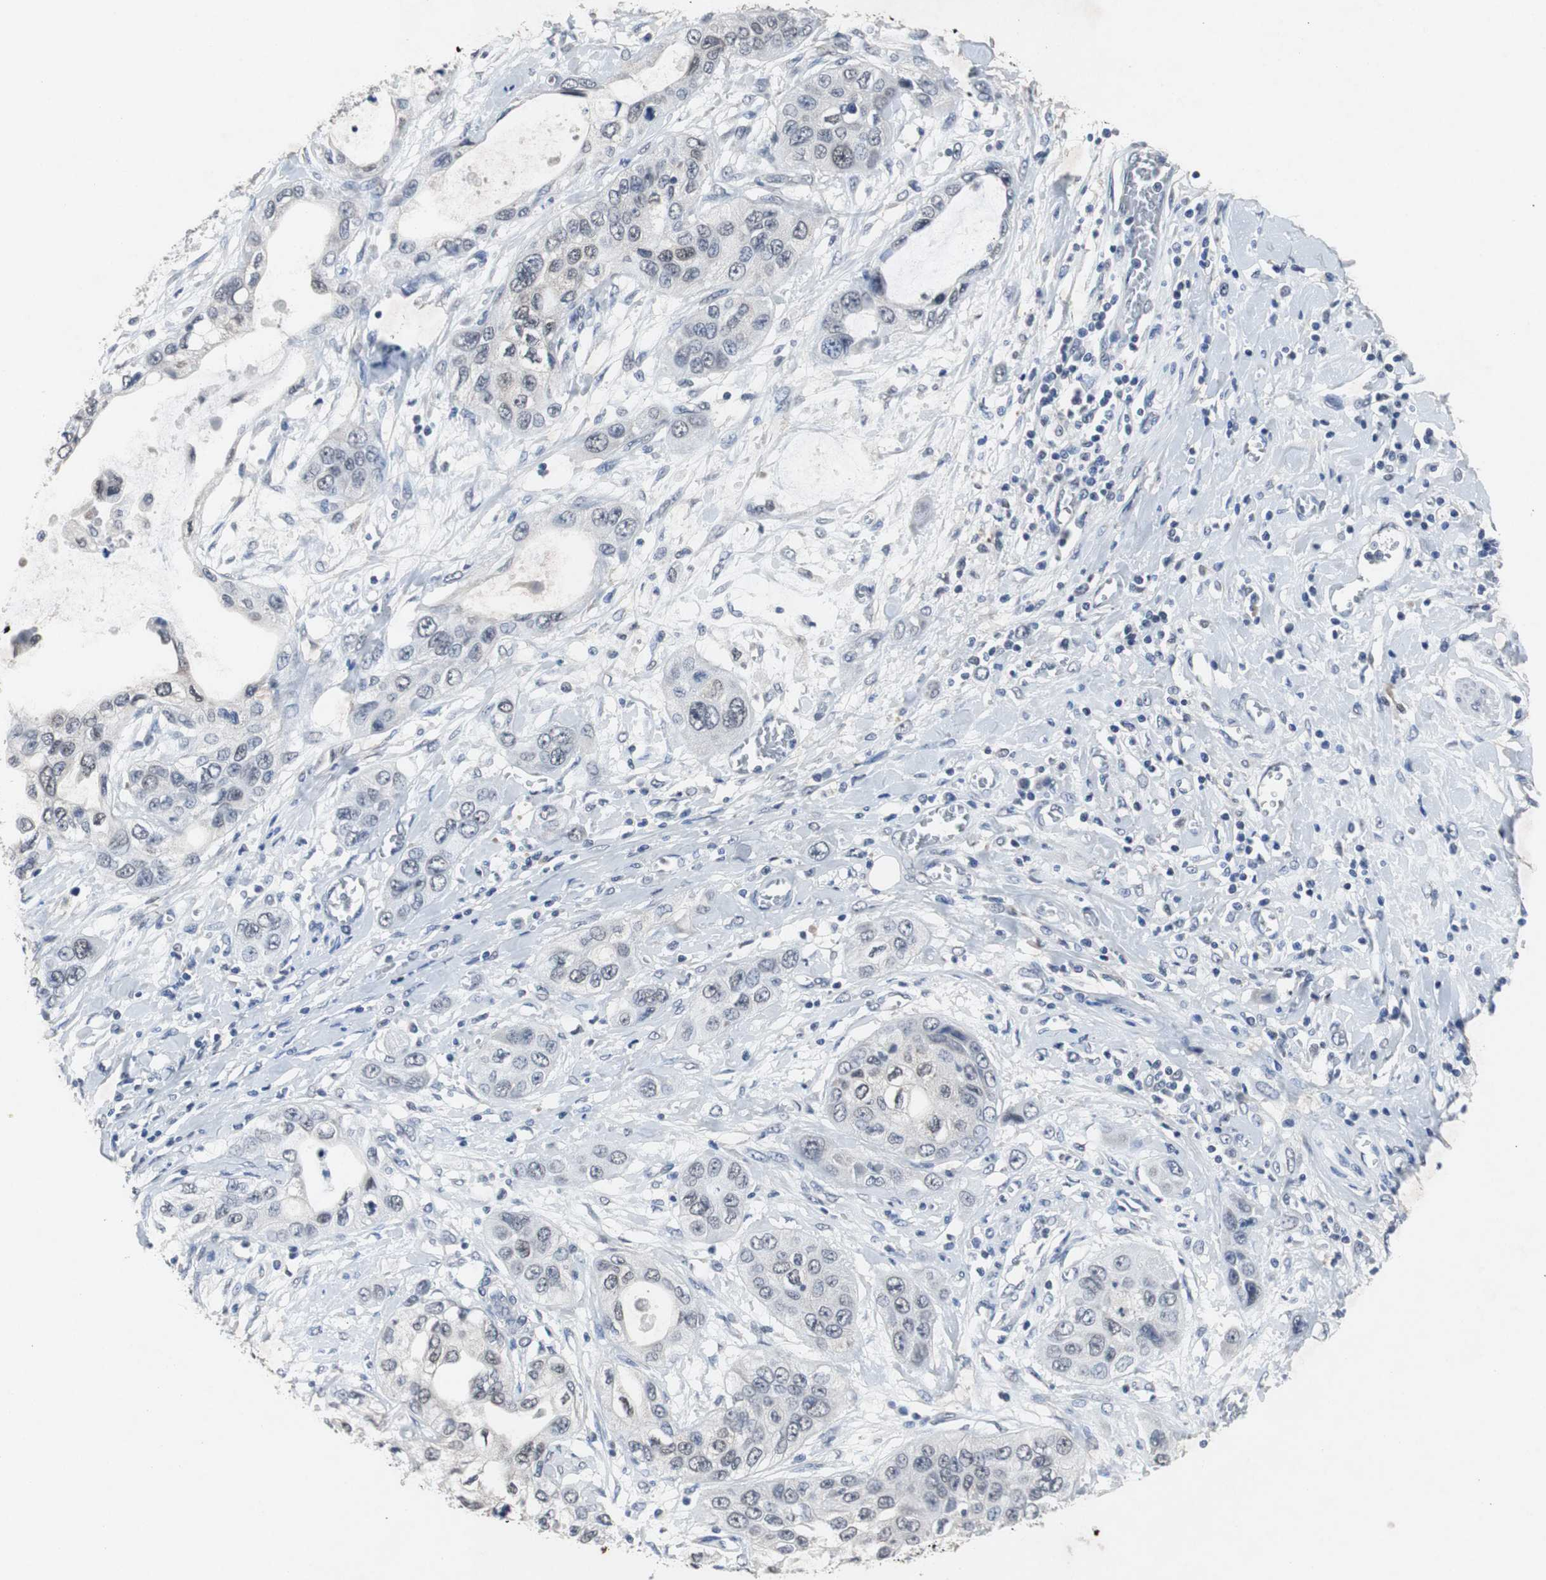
{"staining": {"intensity": "negative", "quantity": "none", "location": "none"}, "tissue": "pancreatic cancer", "cell_type": "Tumor cells", "image_type": "cancer", "snomed": [{"axis": "morphology", "description": "Adenocarcinoma, NOS"}, {"axis": "topography", "description": "Pancreas"}], "caption": "IHC photomicrograph of adenocarcinoma (pancreatic) stained for a protein (brown), which reveals no expression in tumor cells. (DAB (3,3'-diaminobenzidine) immunohistochemistry visualized using brightfield microscopy, high magnification).", "gene": "RBM47", "patient": {"sex": "female", "age": 70}}